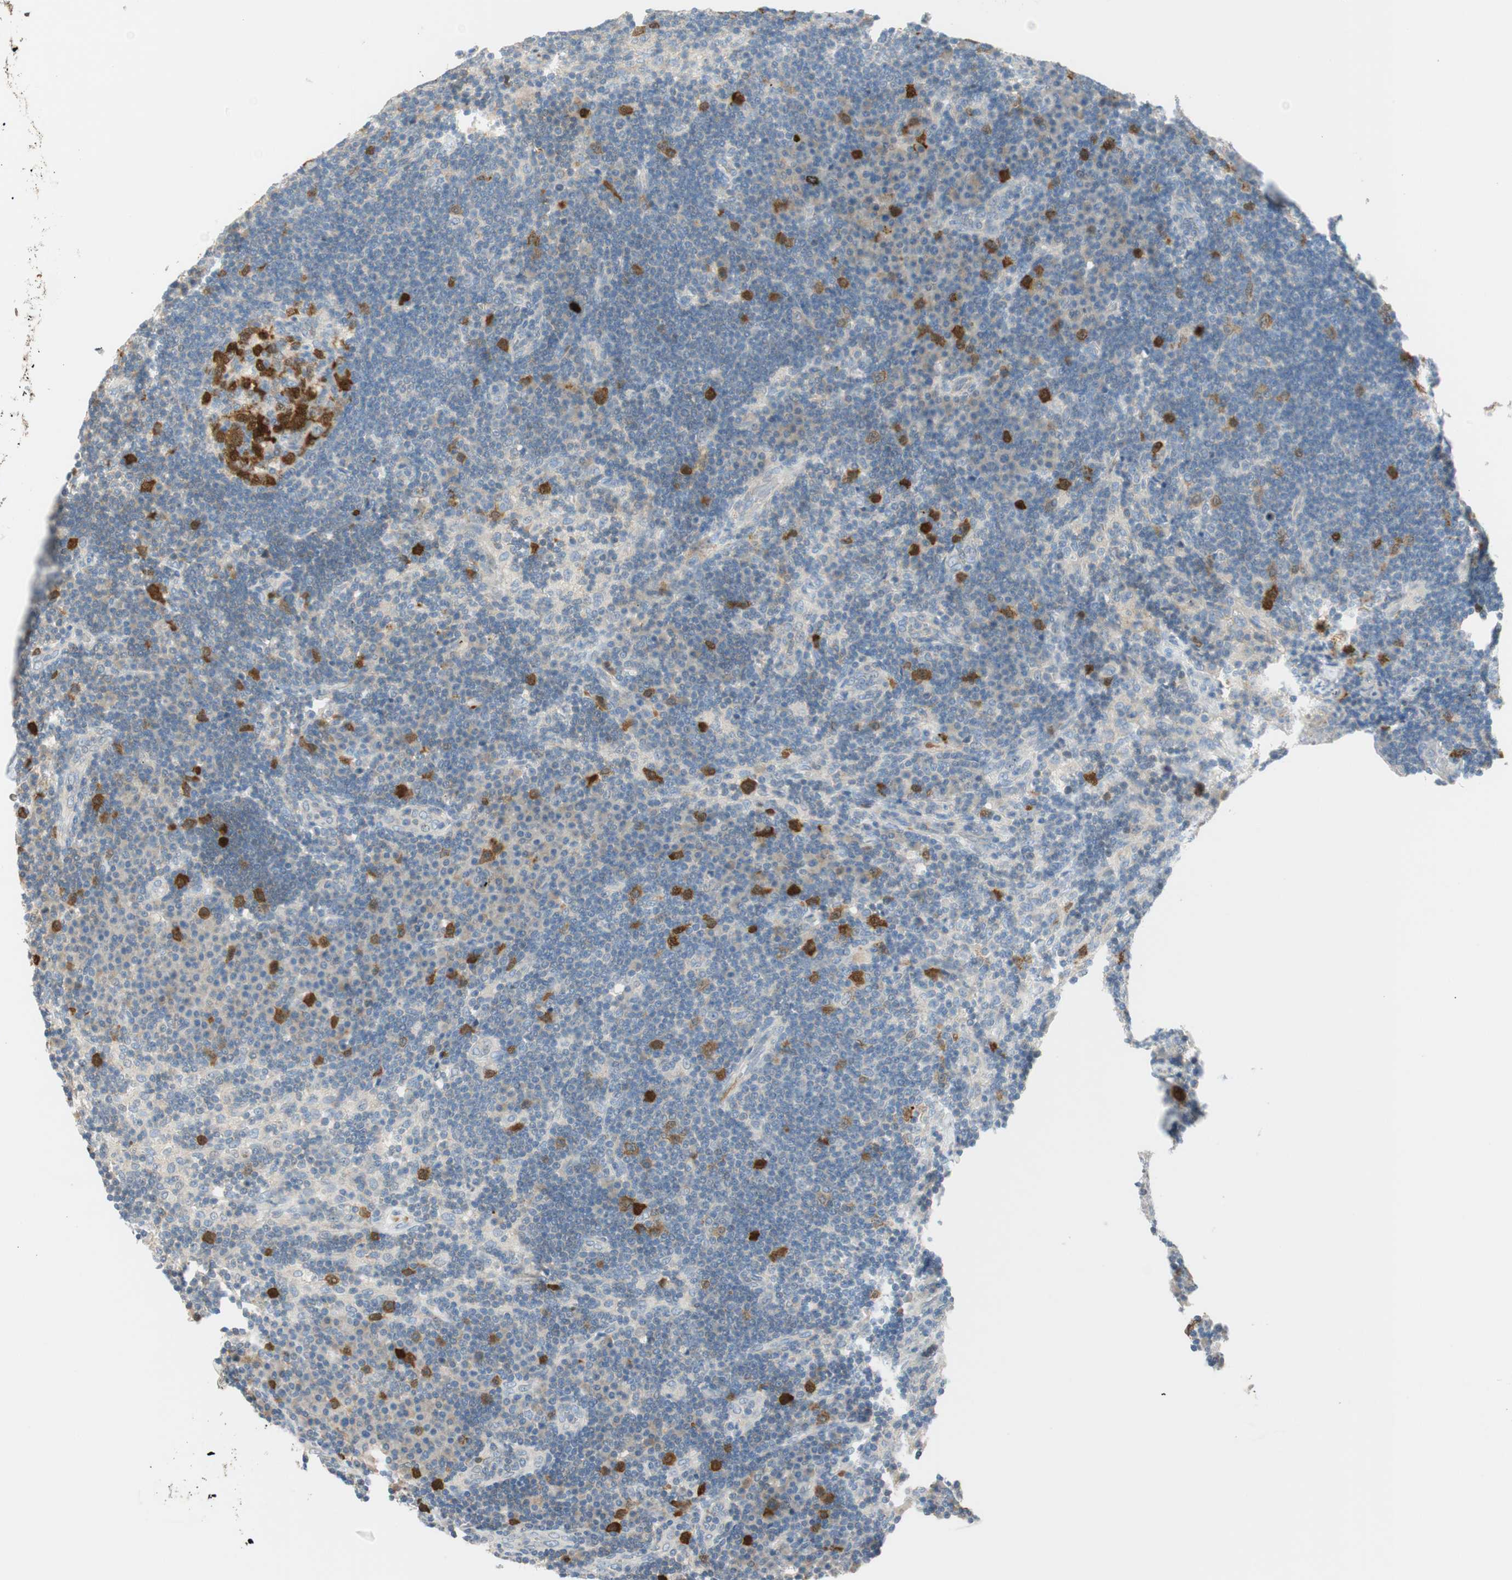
{"staining": {"intensity": "strong", "quantity": "25%-75%", "location": "cytoplasmic/membranous,nuclear"}, "tissue": "lymph node", "cell_type": "Germinal center cells", "image_type": "normal", "snomed": [{"axis": "morphology", "description": "Normal tissue, NOS"}, {"axis": "morphology", "description": "Squamous cell carcinoma, metastatic, NOS"}, {"axis": "topography", "description": "Lymph node"}], "caption": "IHC micrograph of unremarkable lymph node: lymph node stained using immunohistochemistry reveals high levels of strong protein expression localized specifically in the cytoplasmic/membranous,nuclear of germinal center cells, appearing as a cytoplasmic/membranous,nuclear brown color.", "gene": "PTTG1", "patient": {"sex": "female", "age": 53}}